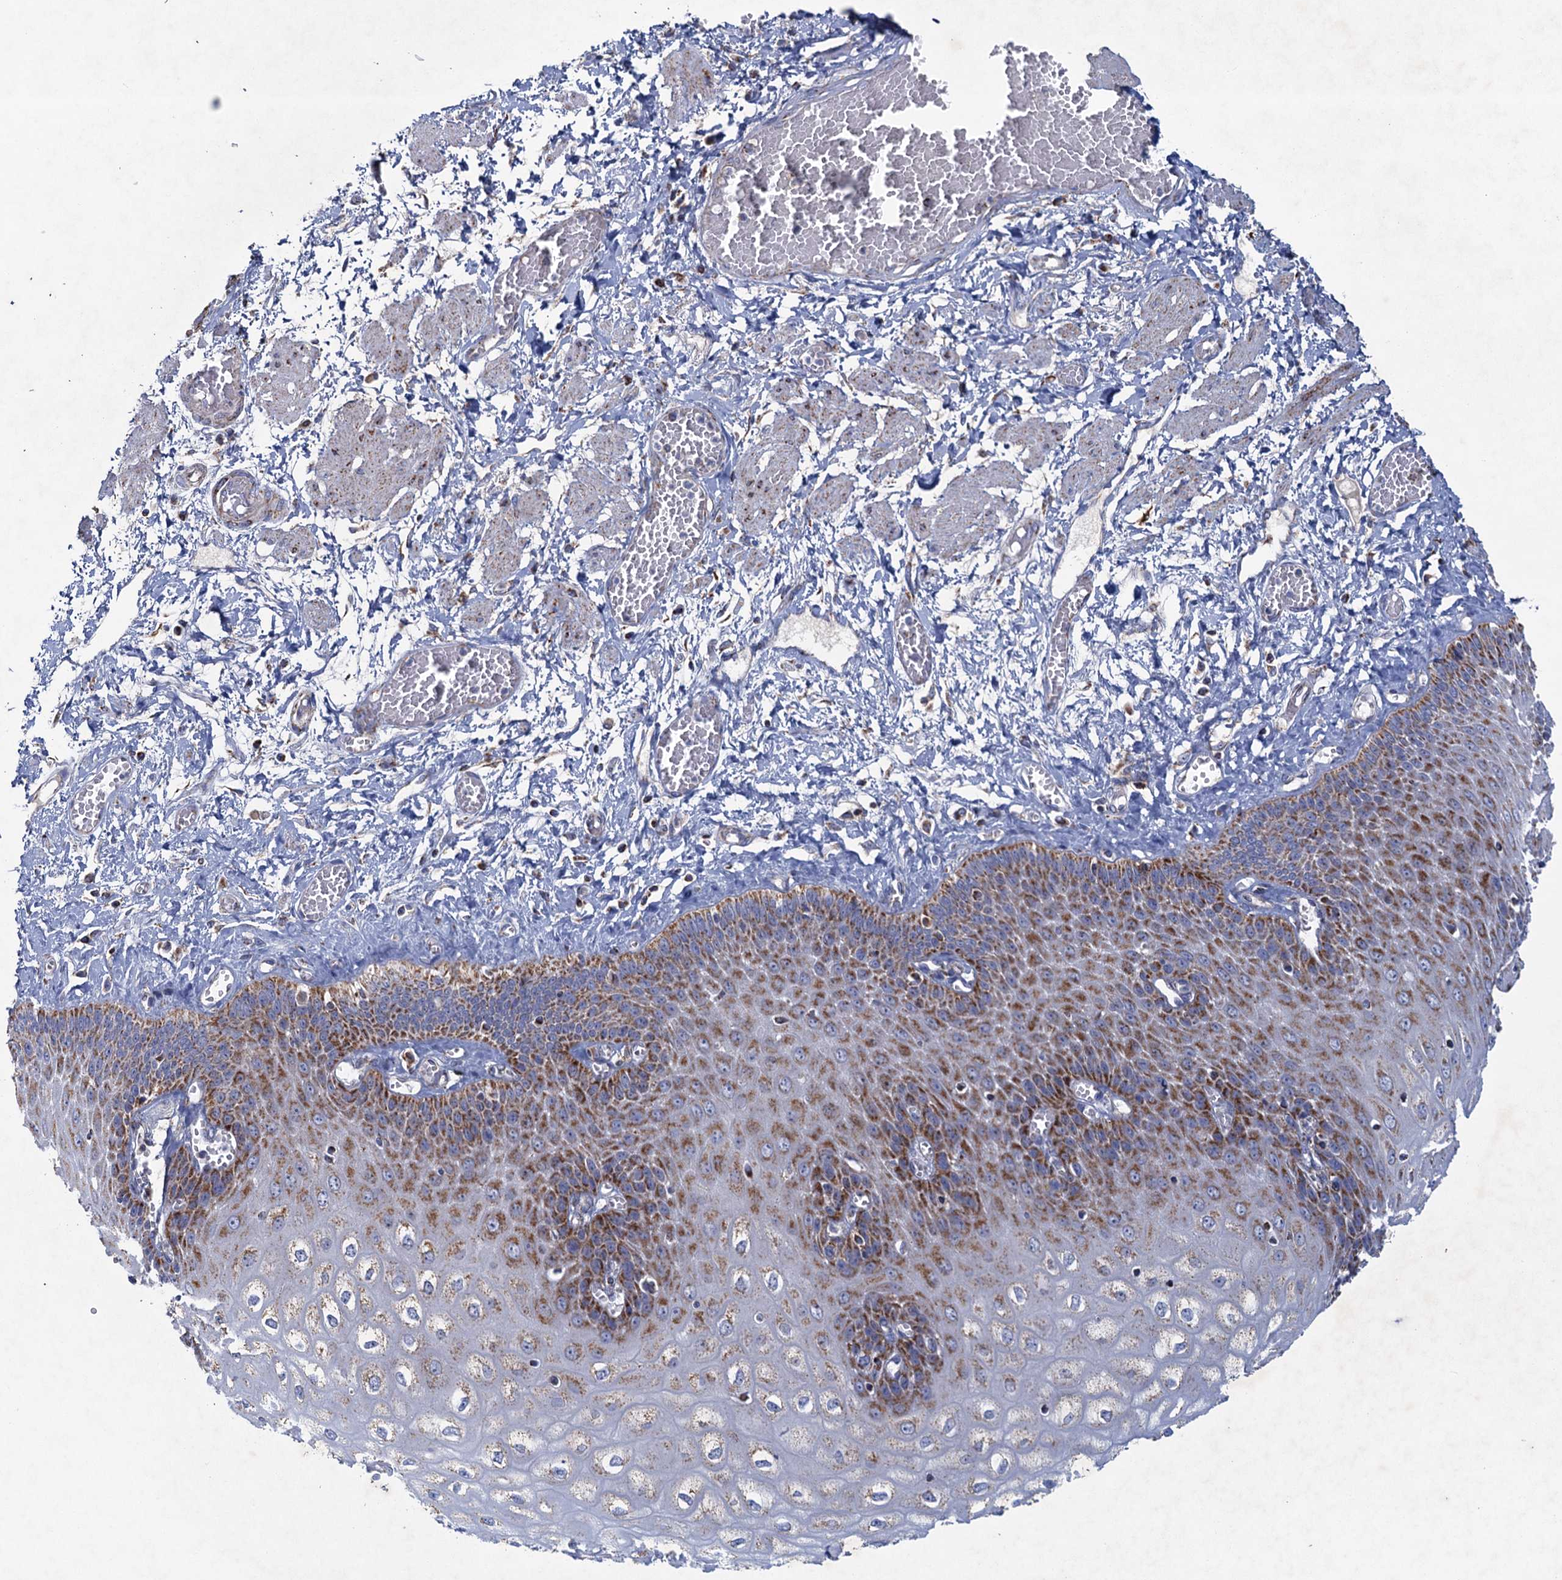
{"staining": {"intensity": "strong", "quantity": ">75%", "location": "cytoplasmic/membranous"}, "tissue": "esophagus", "cell_type": "Squamous epithelial cells", "image_type": "normal", "snomed": [{"axis": "morphology", "description": "Normal tissue, NOS"}, {"axis": "topography", "description": "Esophagus"}], "caption": "Brown immunohistochemical staining in benign esophagus reveals strong cytoplasmic/membranous expression in approximately >75% of squamous epithelial cells.", "gene": "GTPBP3", "patient": {"sex": "male", "age": 60}}